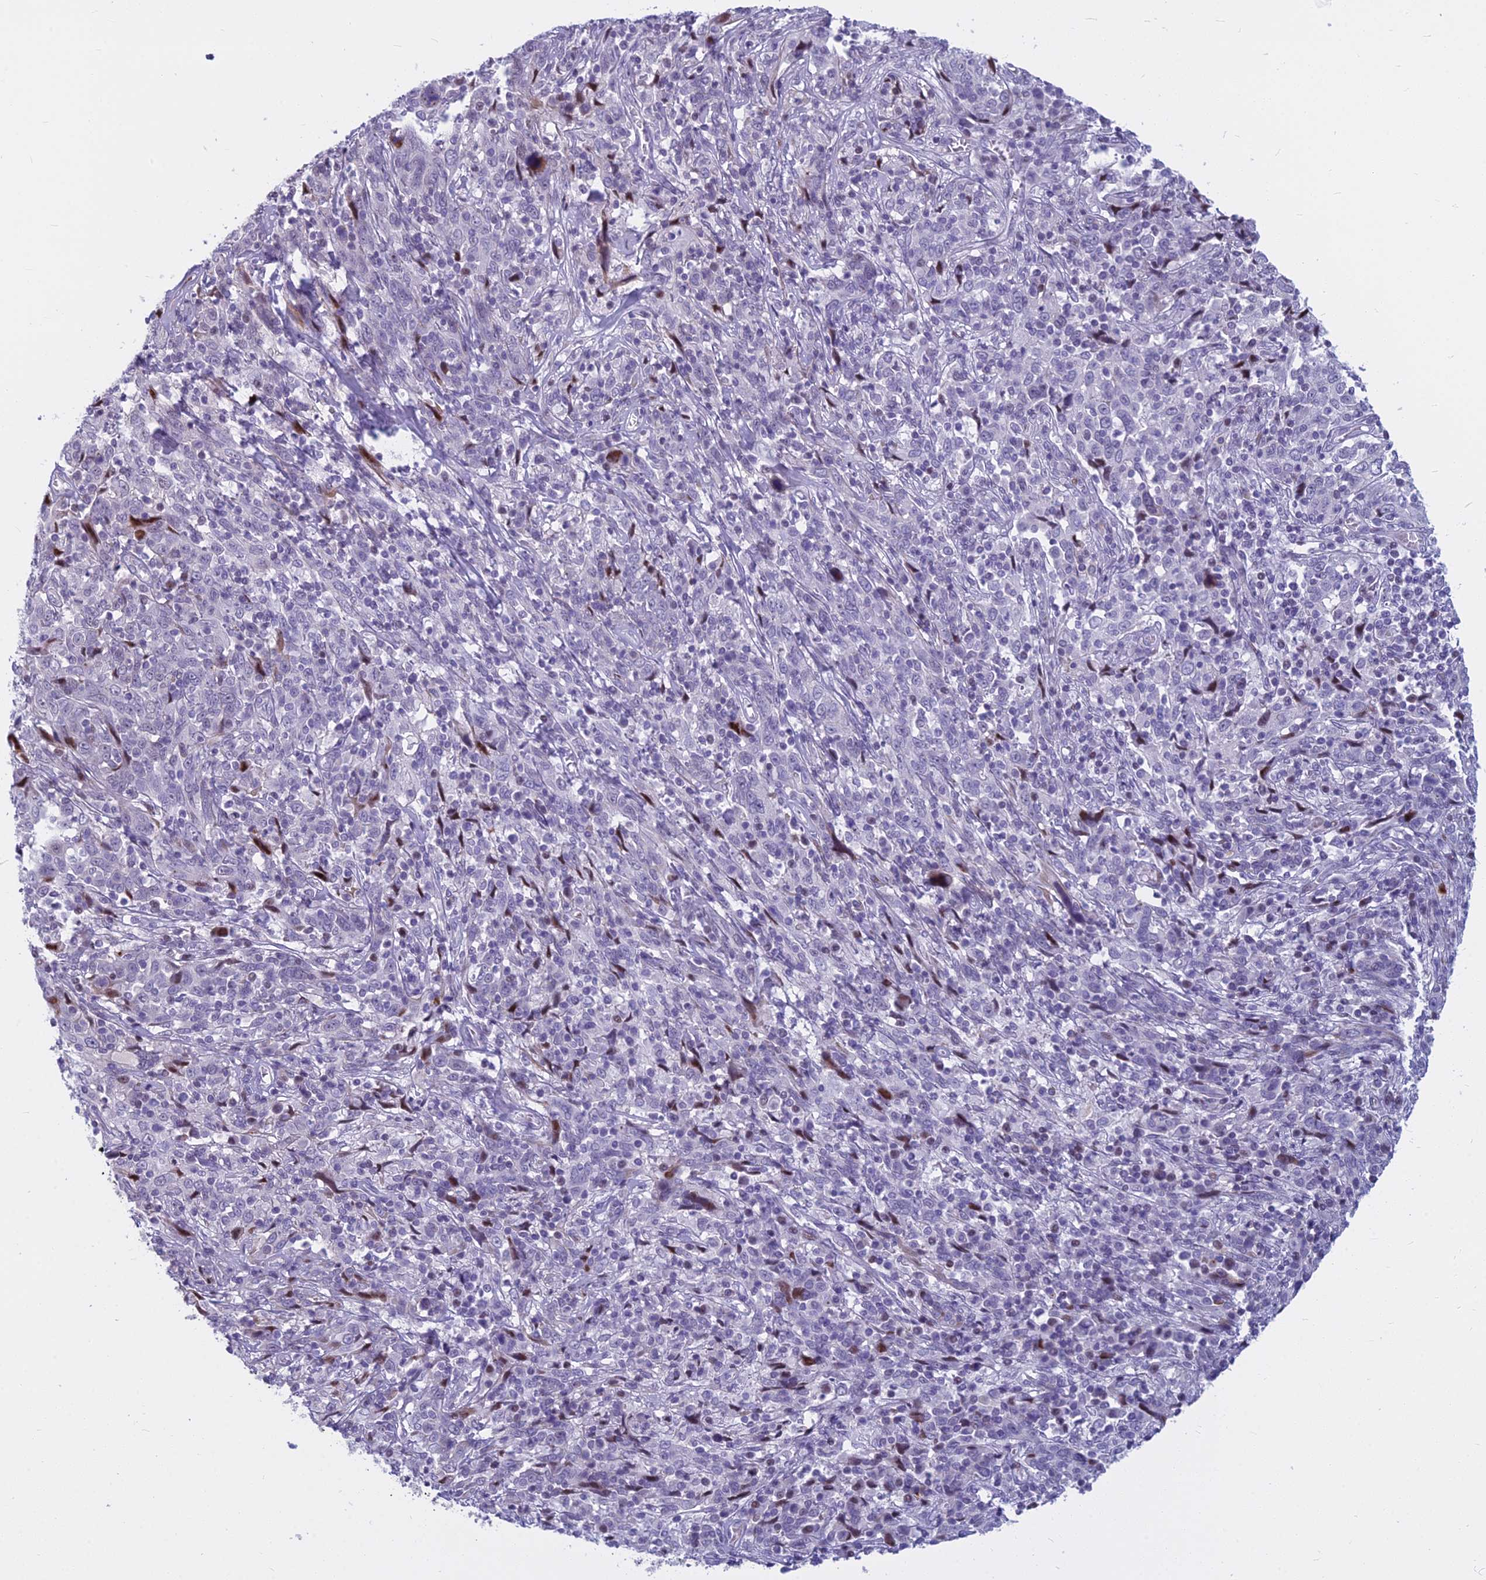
{"staining": {"intensity": "negative", "quantity": "none", "location": "none"}, "tissue": "cervical cancer", "cell_type": "Tumor cells", "image_type": "cancer", "snomed": [{"axis": "morphology", "description": "Squamous cell carcinoma, NOS"}, {"axis": "topography", "description": "Cervix"}], "caption": "This is an immunohistochemistry (IHC) histopathology image of cervical squamous cell carcinoma. There is no staining in tumor cells.", "gene": "MYBPC2", "patient": {"sex": "female", "age": 46}}